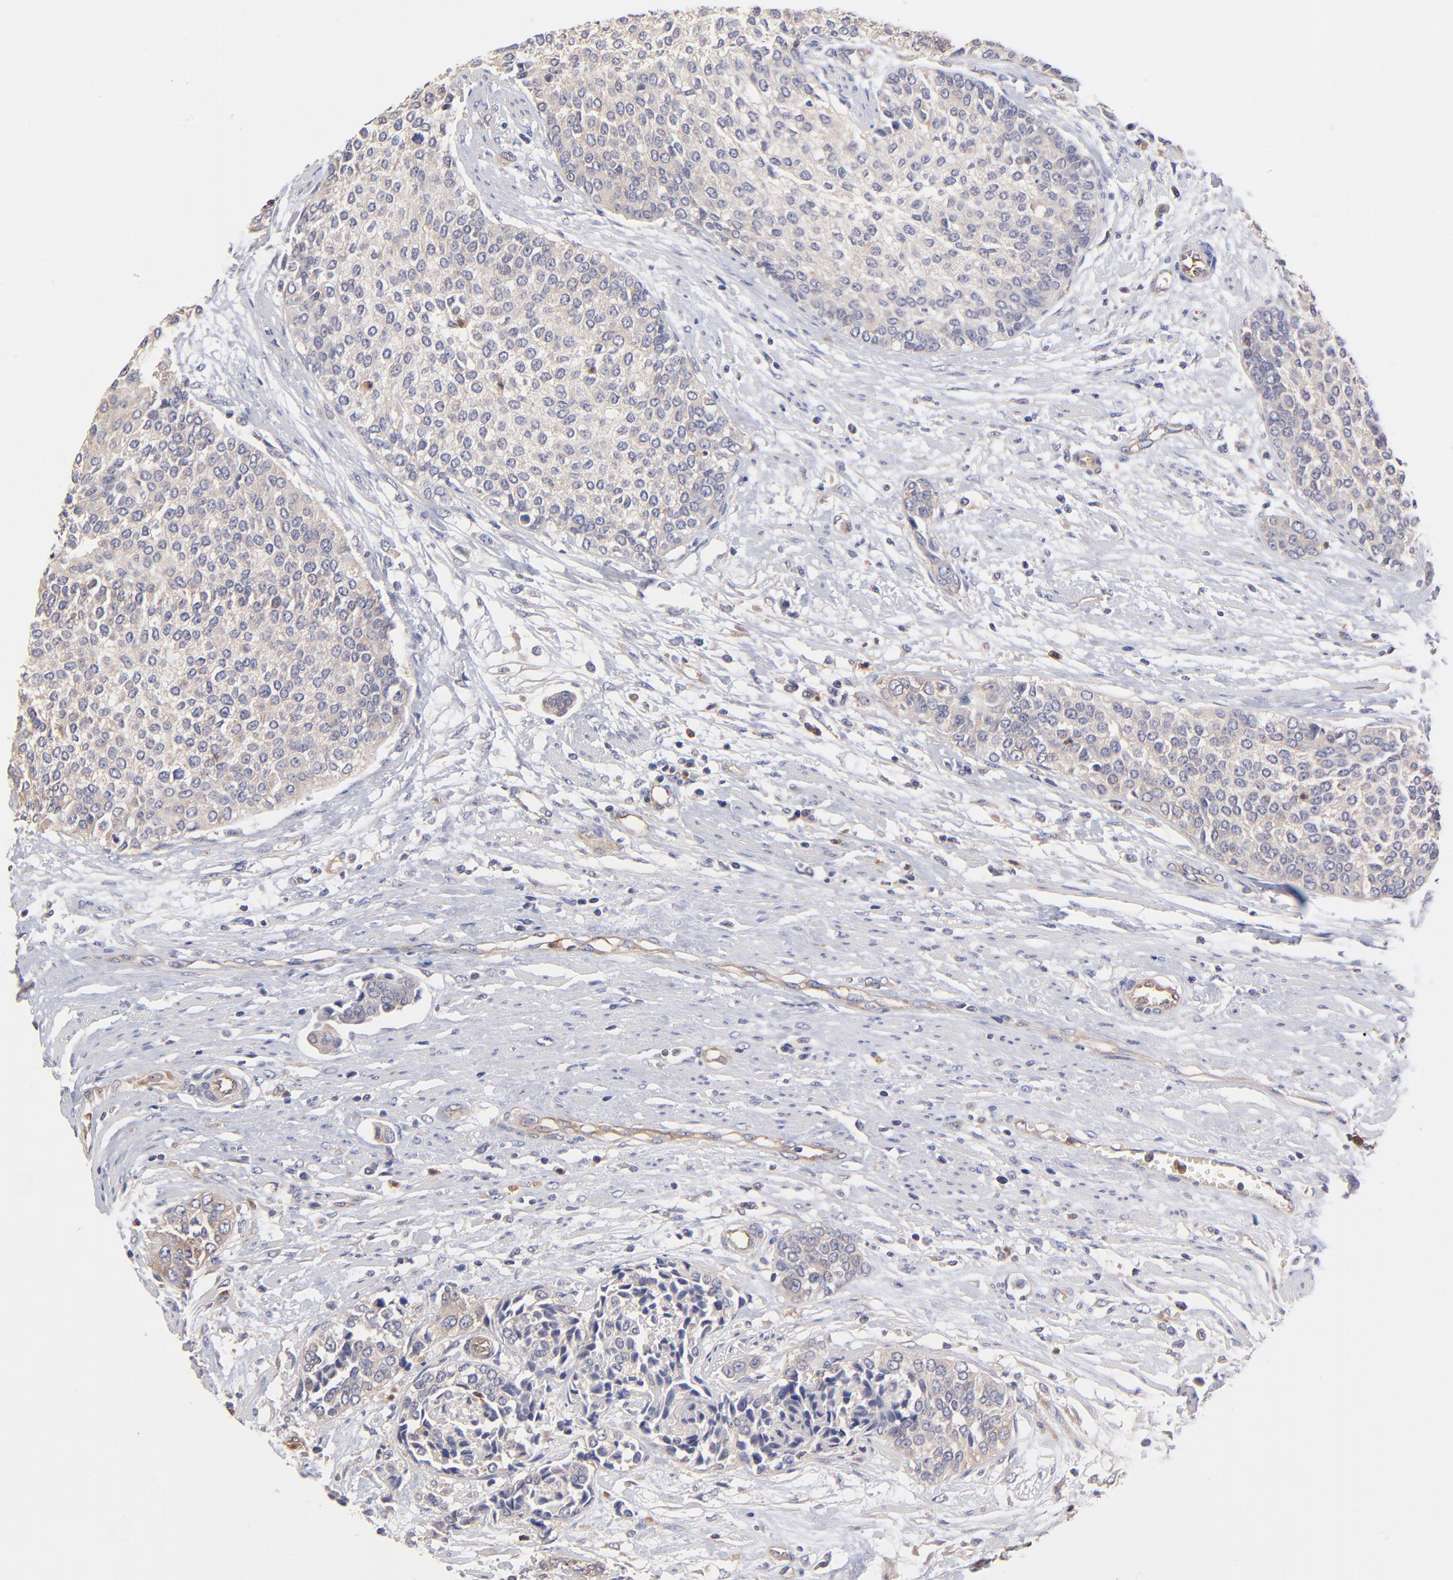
{"staining": {"intensity": "negative", "quantity": "none", "location": "none"}, "tissue": "urothelial cancer", "cell_type": "Tumor cells", "image_type": "cancer", "snomed": [{"axis": "morphology", "description": "Urothelial carcinoma, Low grade"}, {"axis": "topography", "description": "Urinary bladder"}], "caption": "IHC image of human urothelial carcinoma (low-grade) stained for a protein (brown), which demonstrates no positivity in tumor cells.", "gene": "ASB7", "patient": {"sex": "female", "age": 73}}